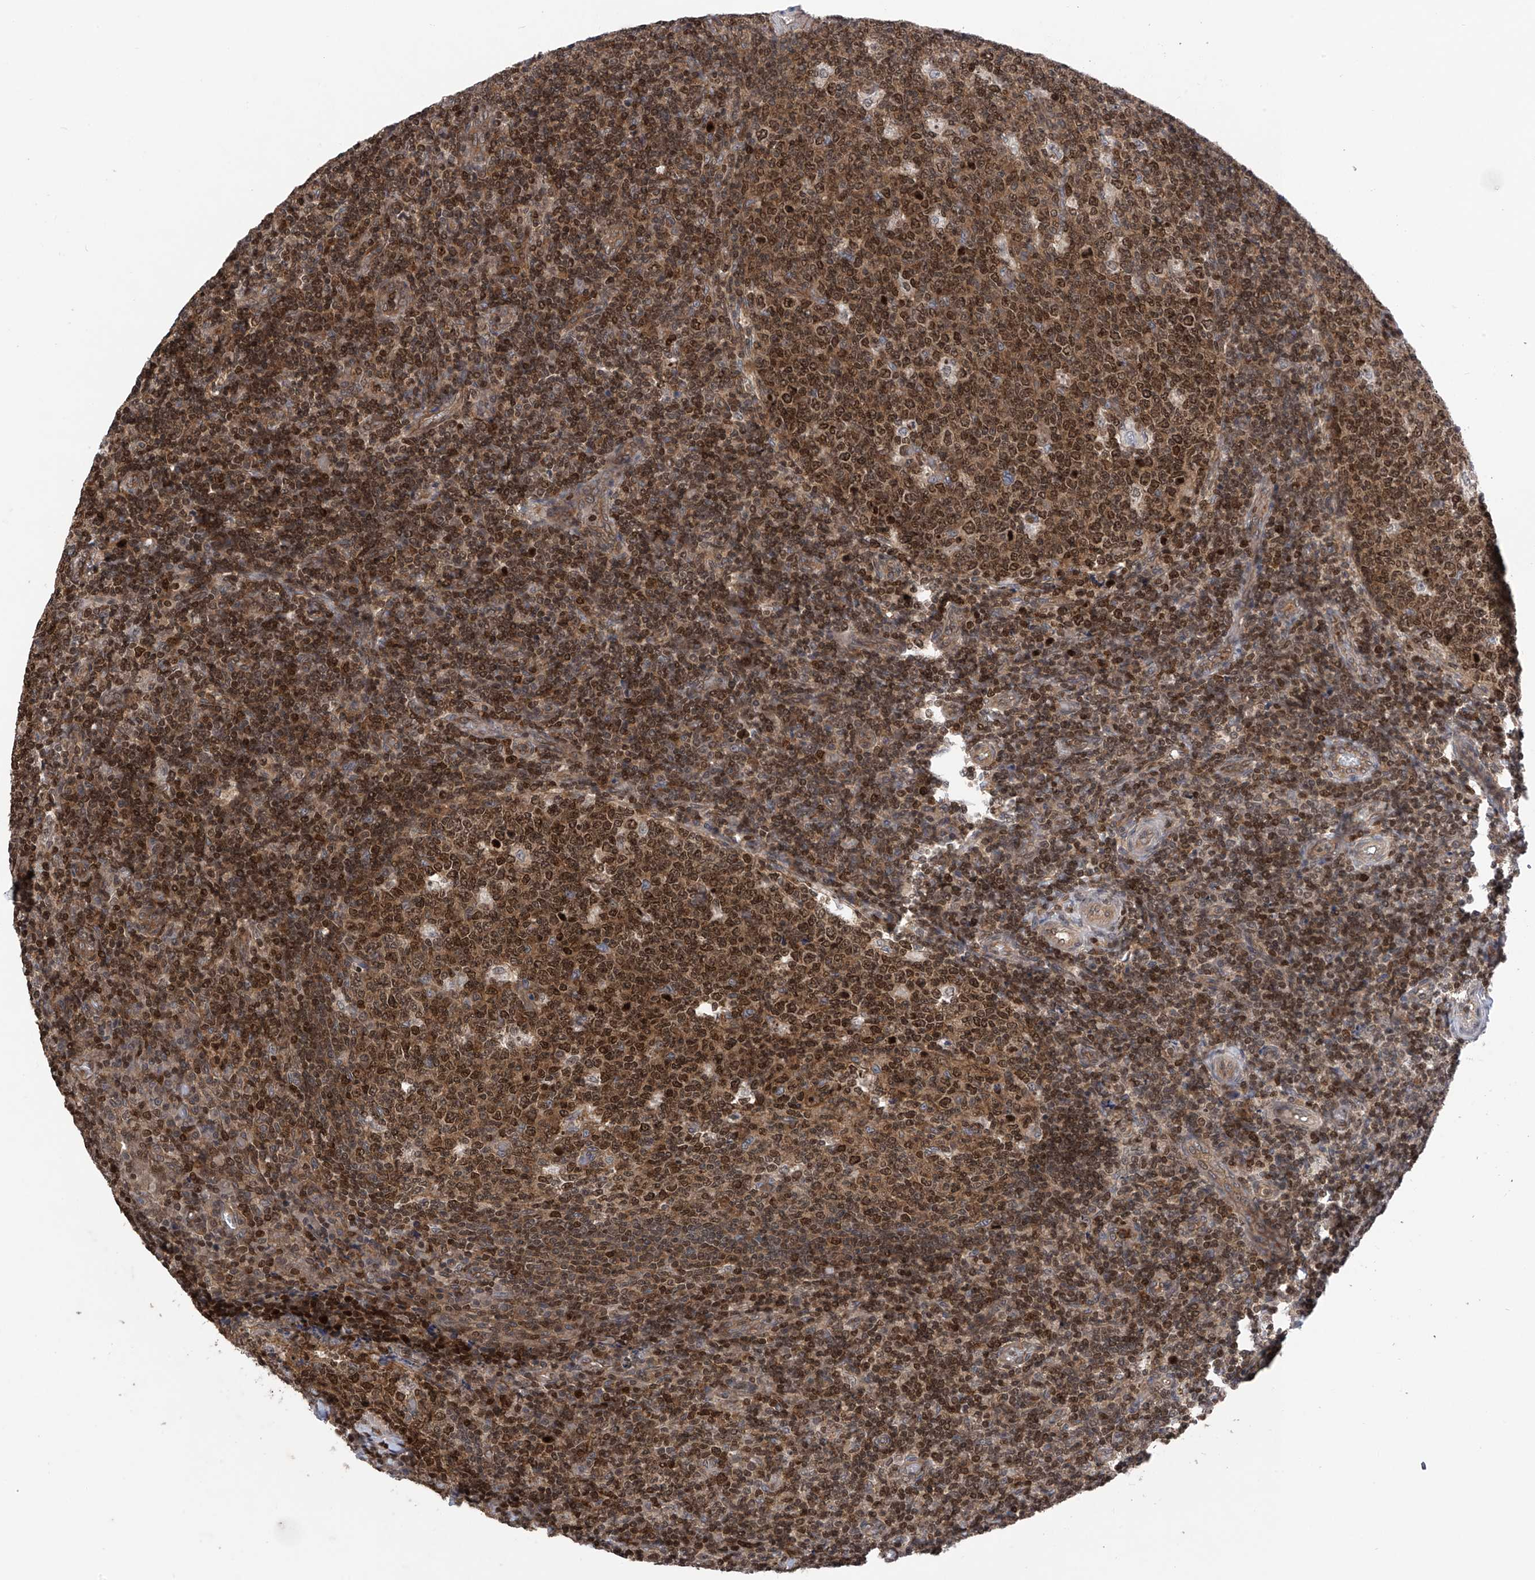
{"staining": {"intensity": "strong", "quantity": "25%-75%", "location": "cytoplasmic/membranous,nuclear"}, "tissue": "tonsil", "cell_type": "Germinal center cells", "image_type": "normal", "snomed": [{"axis": "morphology", "description": "Normal tissue, NOS"}, {"axis": "topography", "description": "Tonsil"}], "caption": "Benign tonsil reveals strong cytoplasmic/membranous,nuclear expression in approximately 25%-75% of germinal center cells (Stains: DAB (3,3'-diaminobenzidine) in brown, nuclei in blue, Microscopy: brightfield microscopy at high magnification)..", "gene": "DNAJC9", "patient": {"sex": "female", "age": 19}}